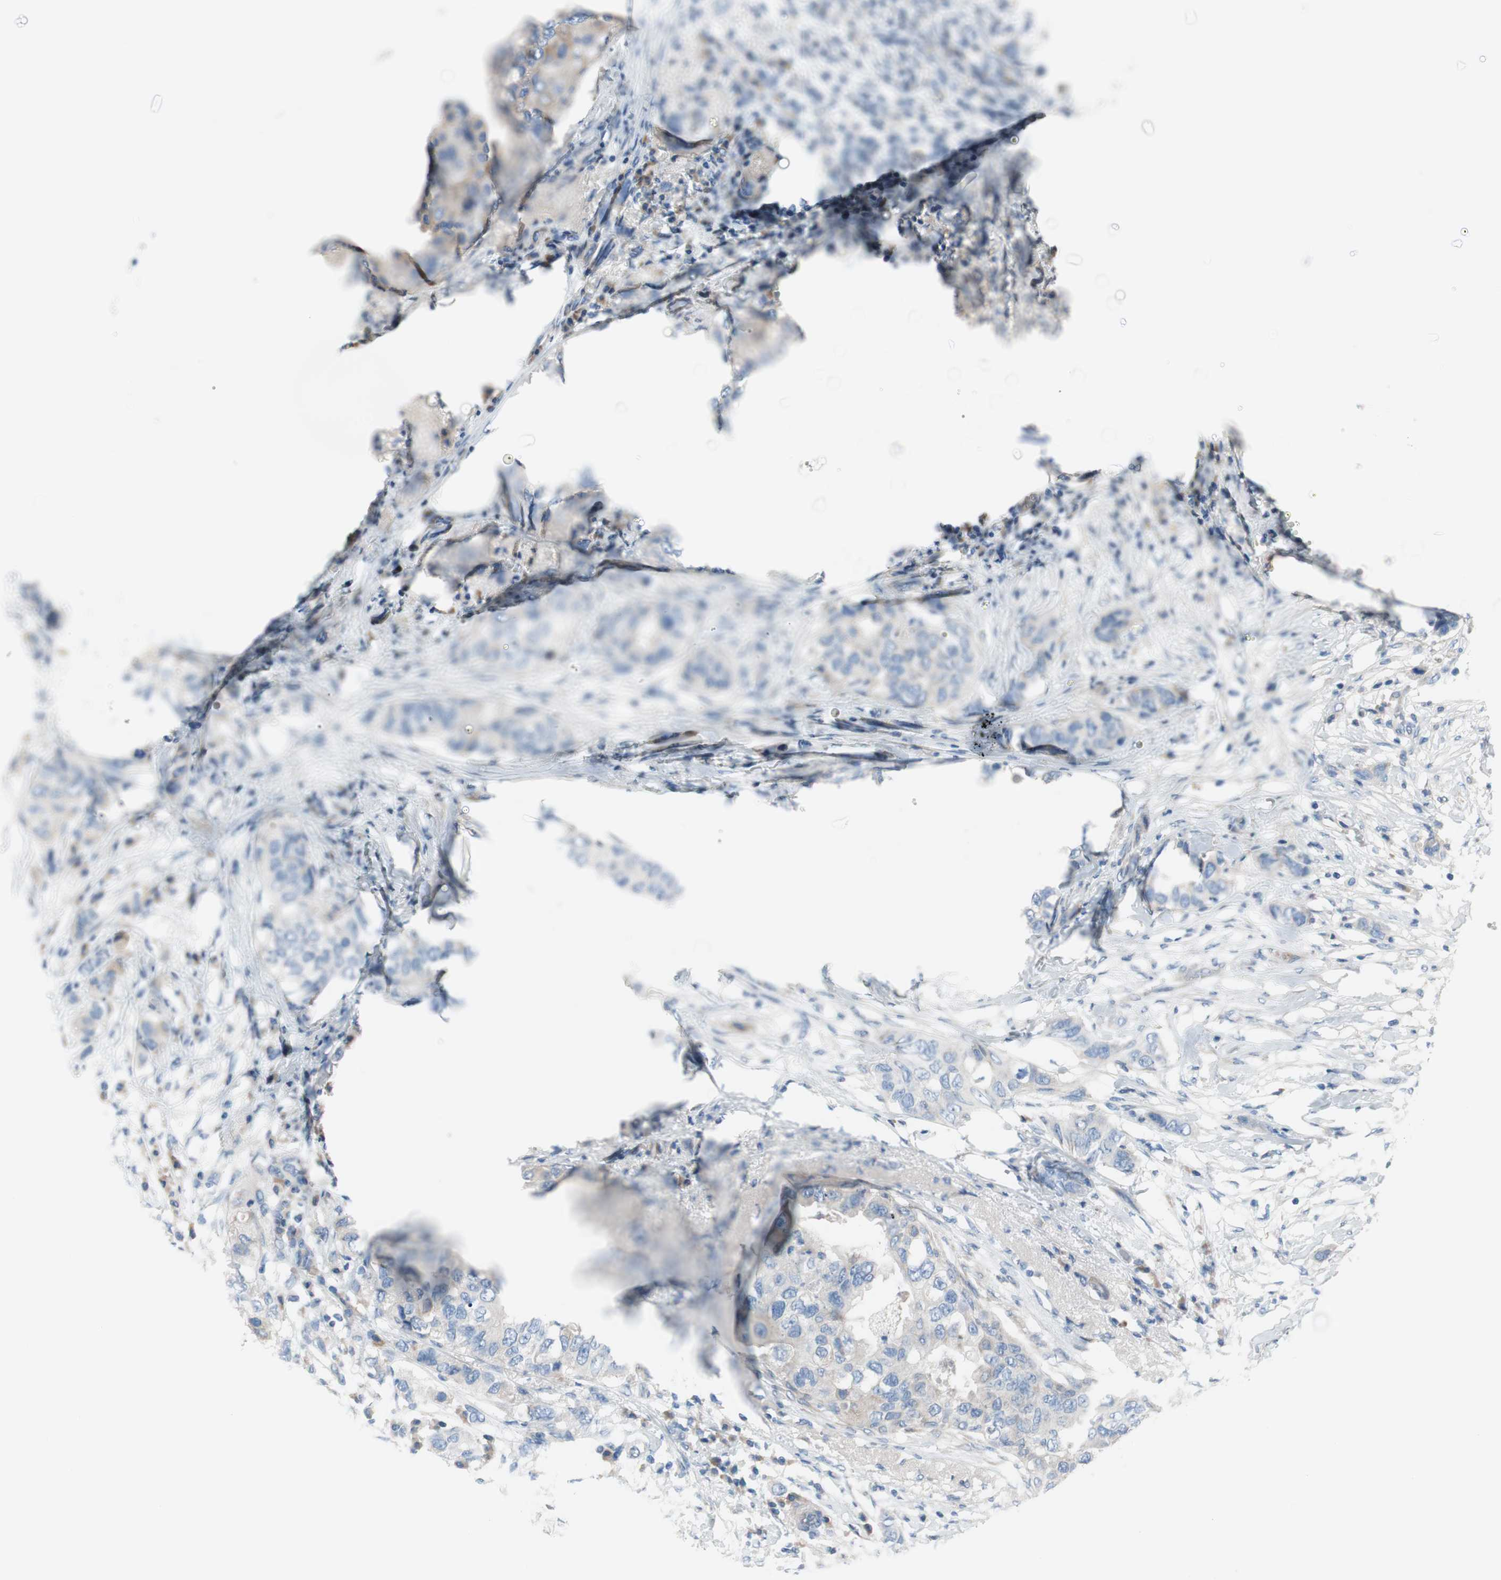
{"staining": {"intensity": "weak", "quantity": "<25%", "location": "cytoplasmic/membranous"}, "tissue": "breast cancer", "cell_type": "Tumor cells", "image_type": "cancer", "snomed": [{"axis": "morphology", "description": "Duct carcinoma"}, {"axis": "topography", "description": "Breast"}], "caption": "This image is of breast cancer stained with immunohistochemistry to label a protein in brown with the nuclei are counter-stained blue. There is no expression in tumor cells.", "gene": "FDFT1", "patient": {"sex": "female", "age": 50}}